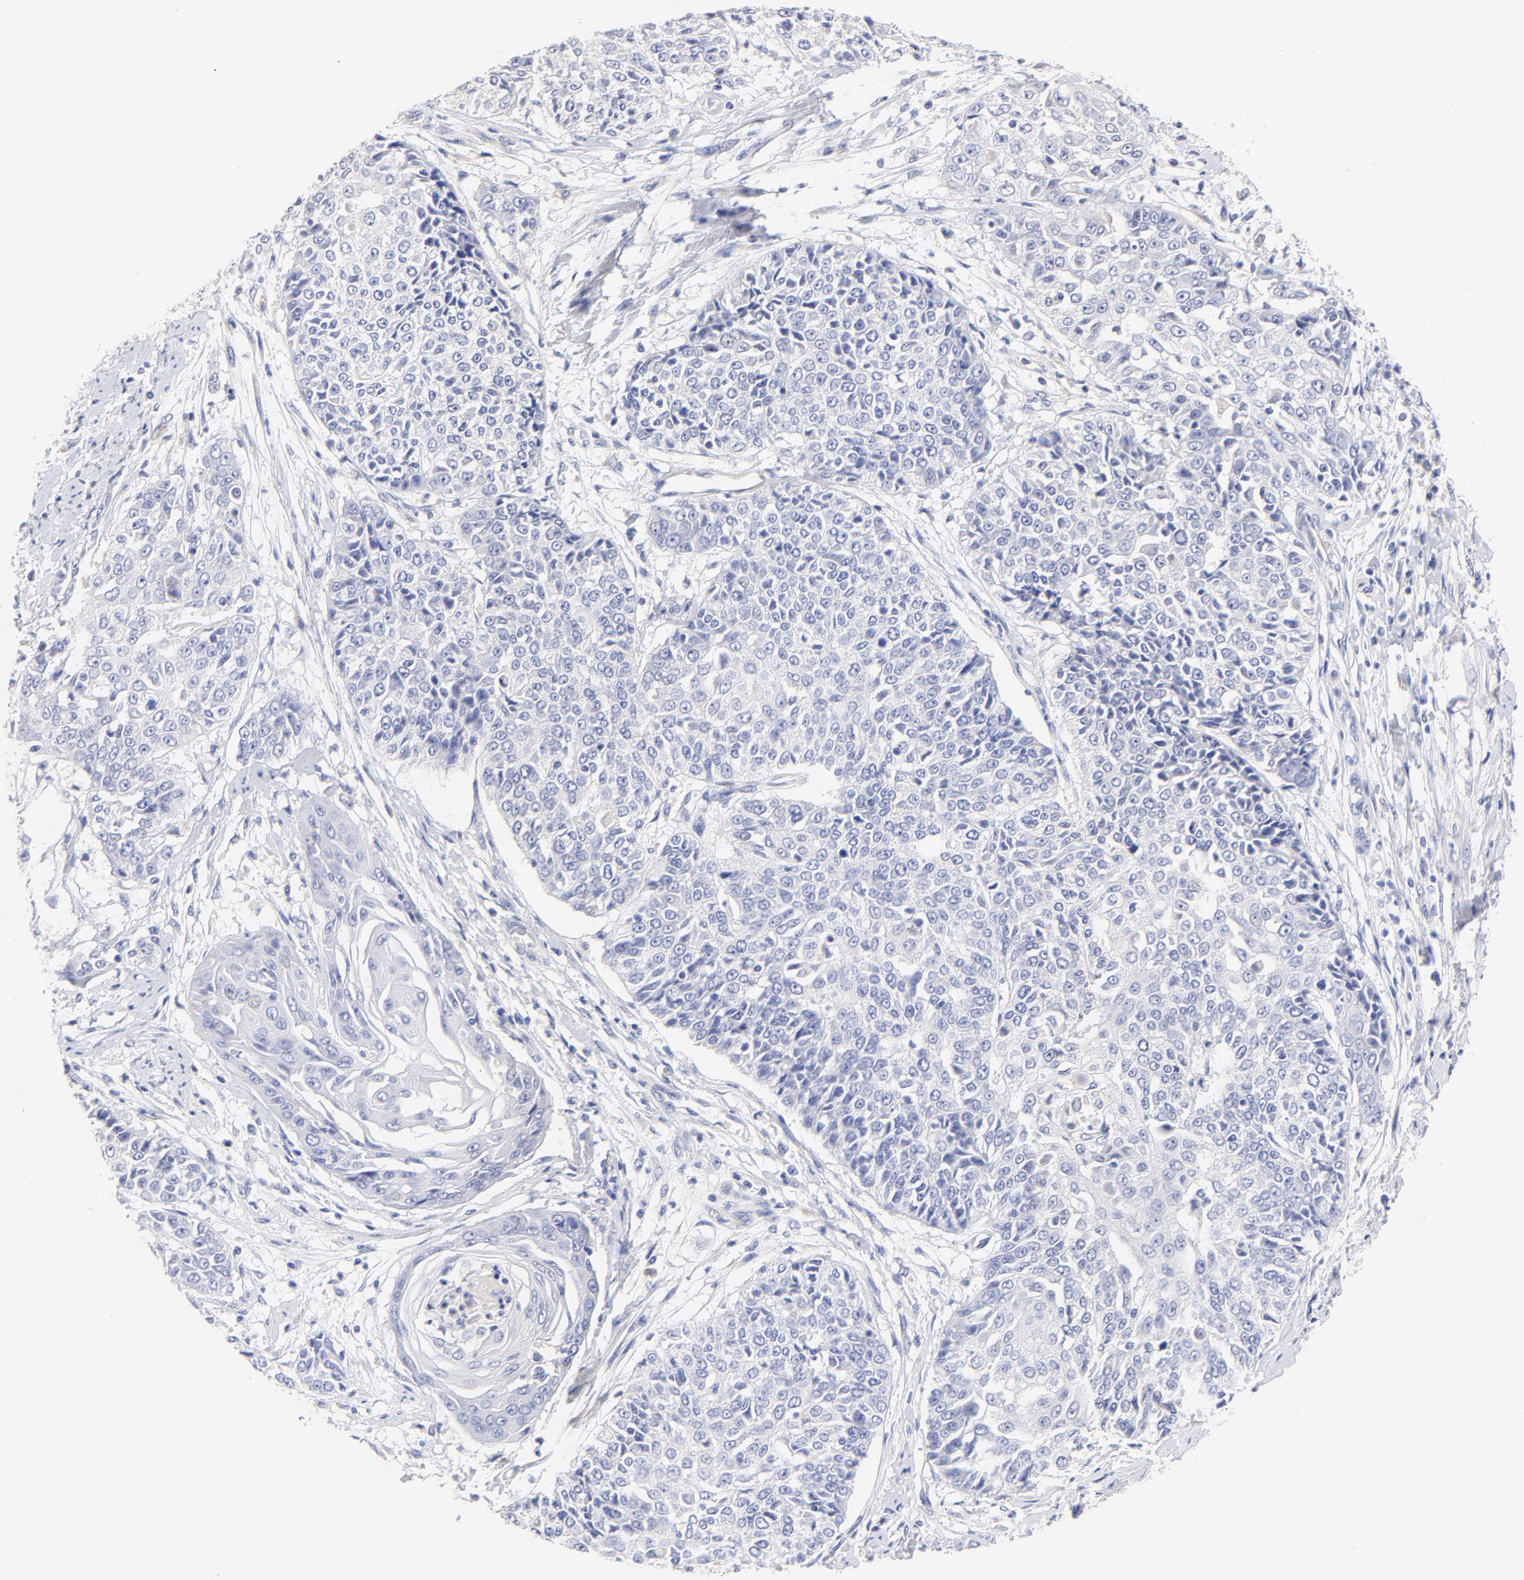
{"staining": {"intensity": "negative", "quantity": "none", "location": "none"}, "tissue": "cervical cancer", "cell_type": "Tumor cells", "image_type": "cancer", "snomed": [{"axis": "morphology", "description": "Squamous cell carcinoma, NOS"}, {"axis": "topography", "description": "Cervix"}], "caption": "A high-resolution micrograph shows IHC staining of cervical cancer (squamous cell carcinoma), which demonstrates no significant positivity in tumor cells.", "gene": "HS3ST1", "patient": {"sex": "female", "age": 64}}